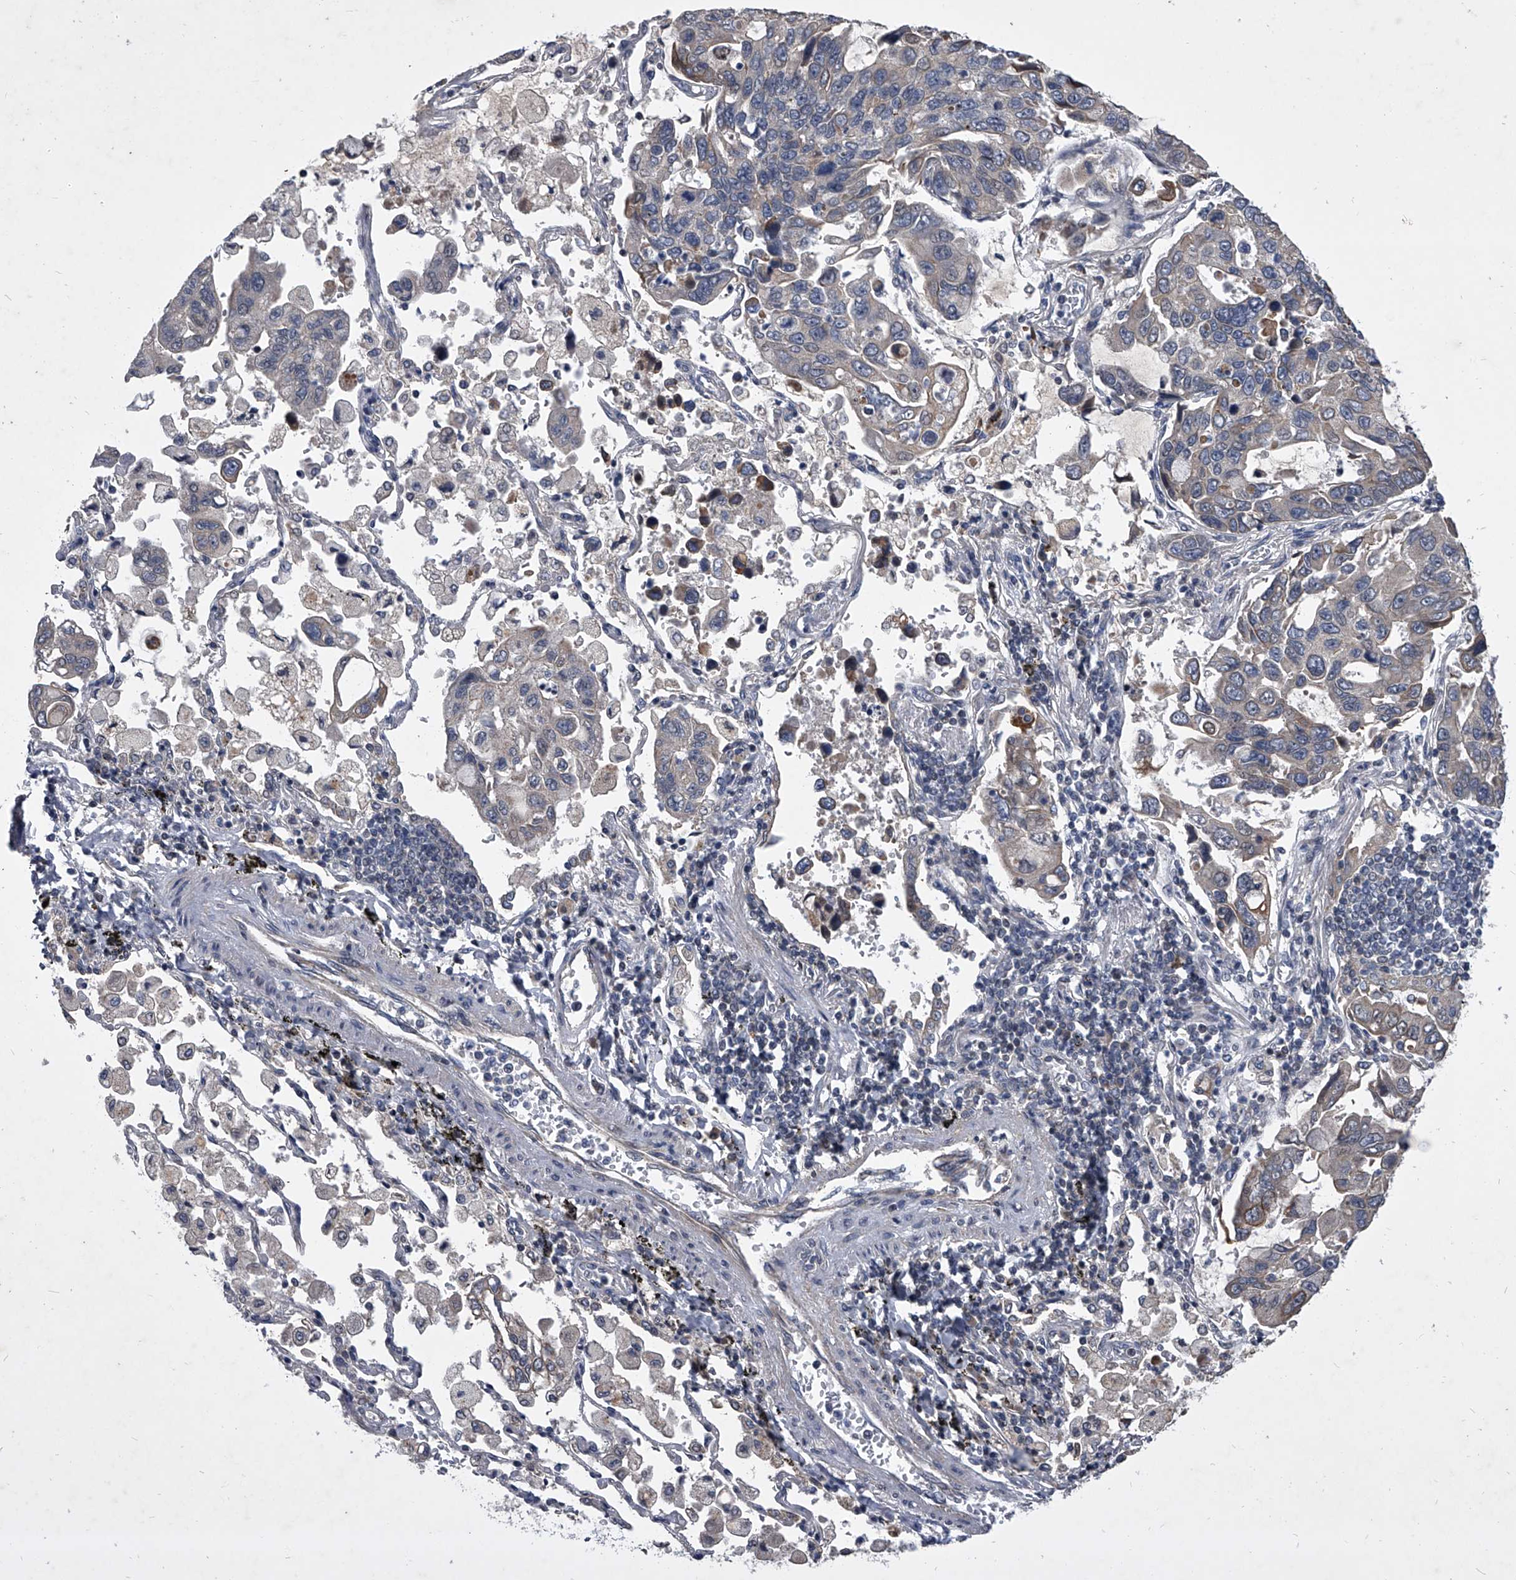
{"staining": {"intensity": "weak", "quantity": "<25%", "location": "cytoplasmic/membranous"}, "tissue": "lung cancer", "cell_type": "Tumor cells", "image_type": "cancer", "snomed": [{"axis": "morphology", "description": "Adenocarcinoma, NOS"}, {"axis": "topography", "description": "Lung"}], "caption": "Immunohistochemical staining of lung adenocarcinoma reveals no significant expression in tumor cells.", "gene": "ZNF76", "patient": {"sex": "male", "age": 64}}